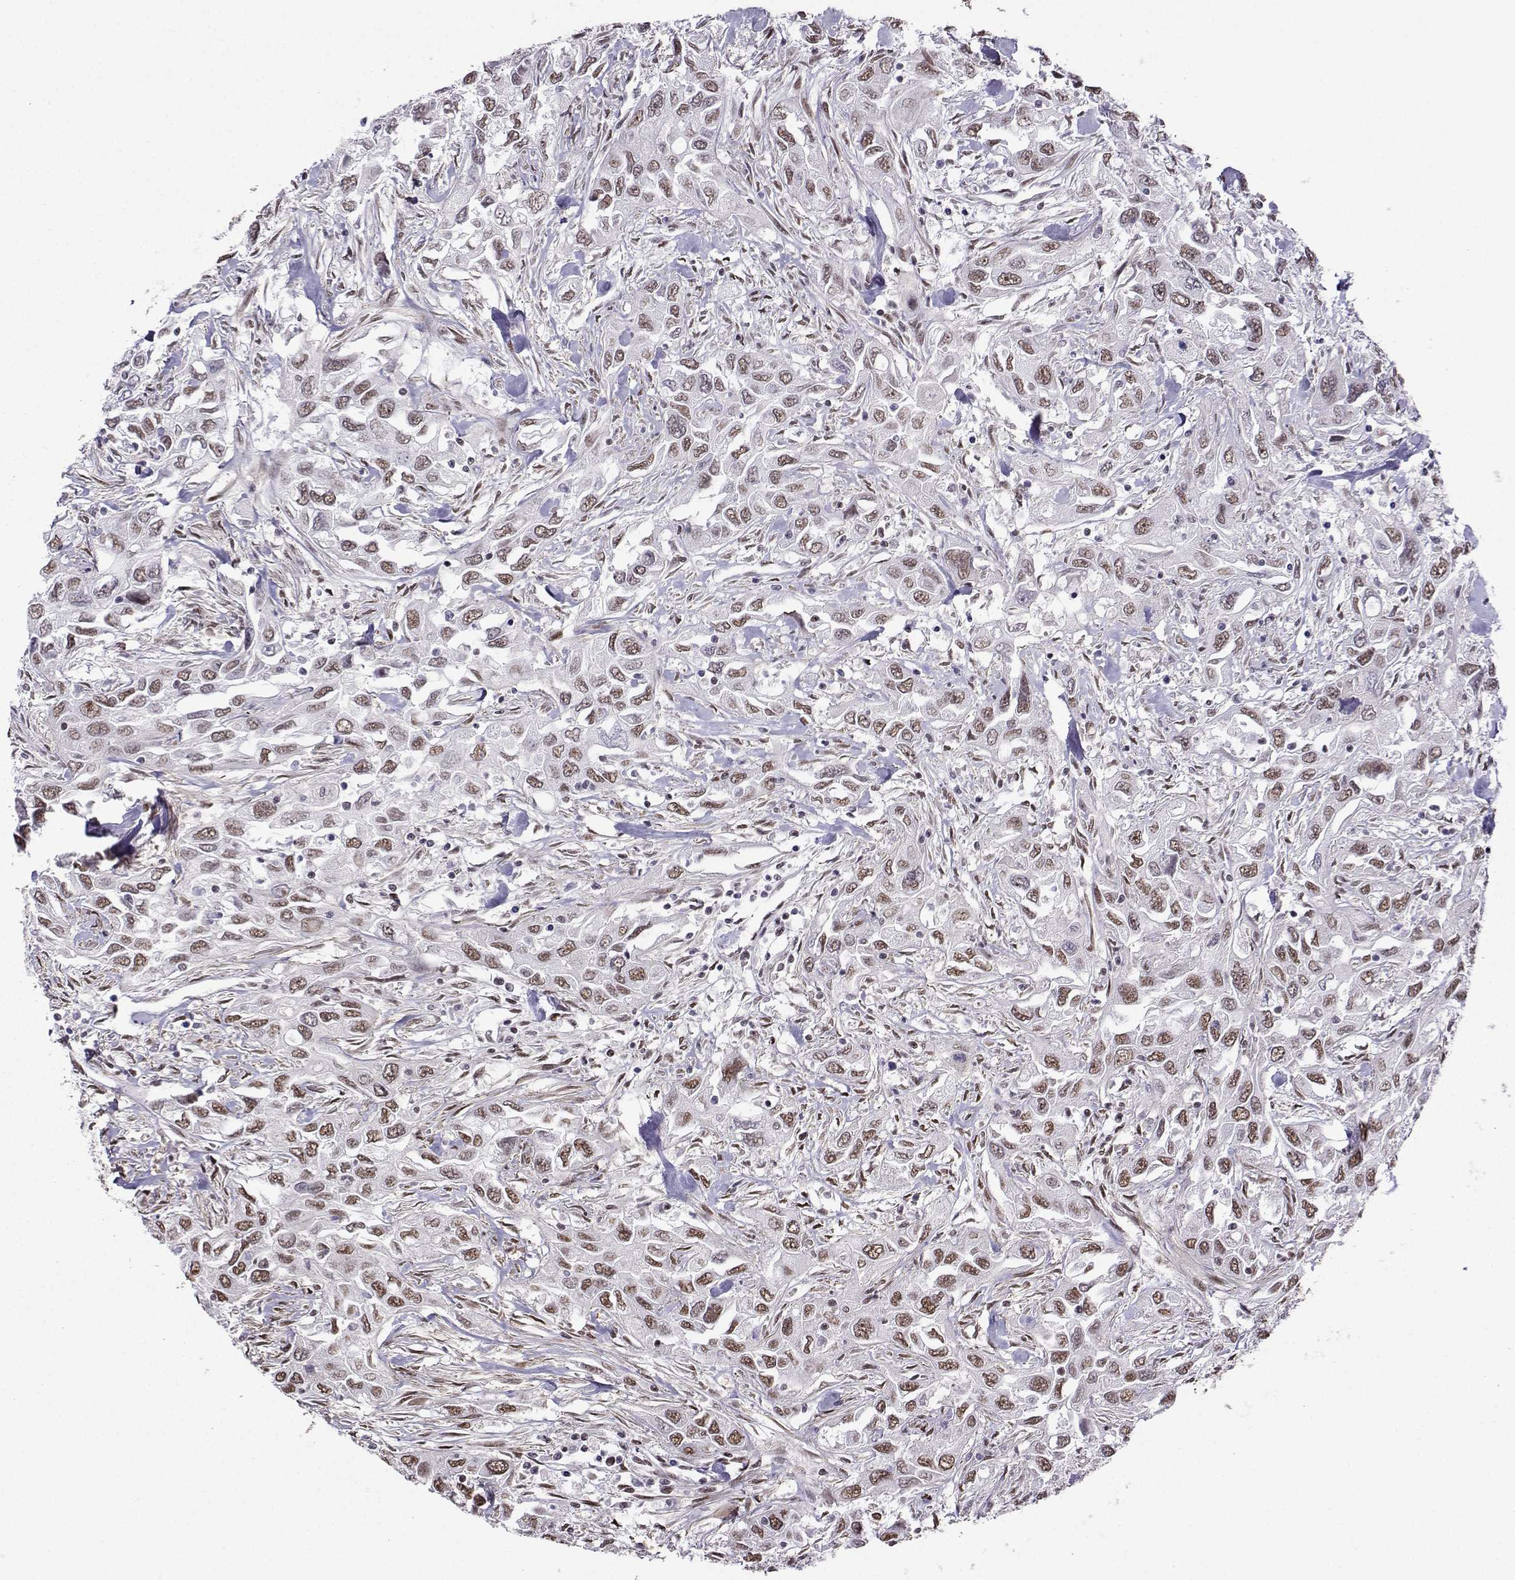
{"staining": {"intensity": "weak", "quantity": ">75%", "location": "nuclear"}, "tissue": "urothelial cancer", "cell_type": "Tumor cells", "image_type": "cancer", "snomed": [{"axis": "morphology", "description": "Urothelial carcinoma, High grade"}, {"axis": "topography", "description": "Urinary bladder"}], "caption": "An image of urothelial cancer stained for a protein demonstrates weak nuclear brown staining in tumor cells.", "gene": "CCNK", "patient": {"sex": "male", "age": 76}}